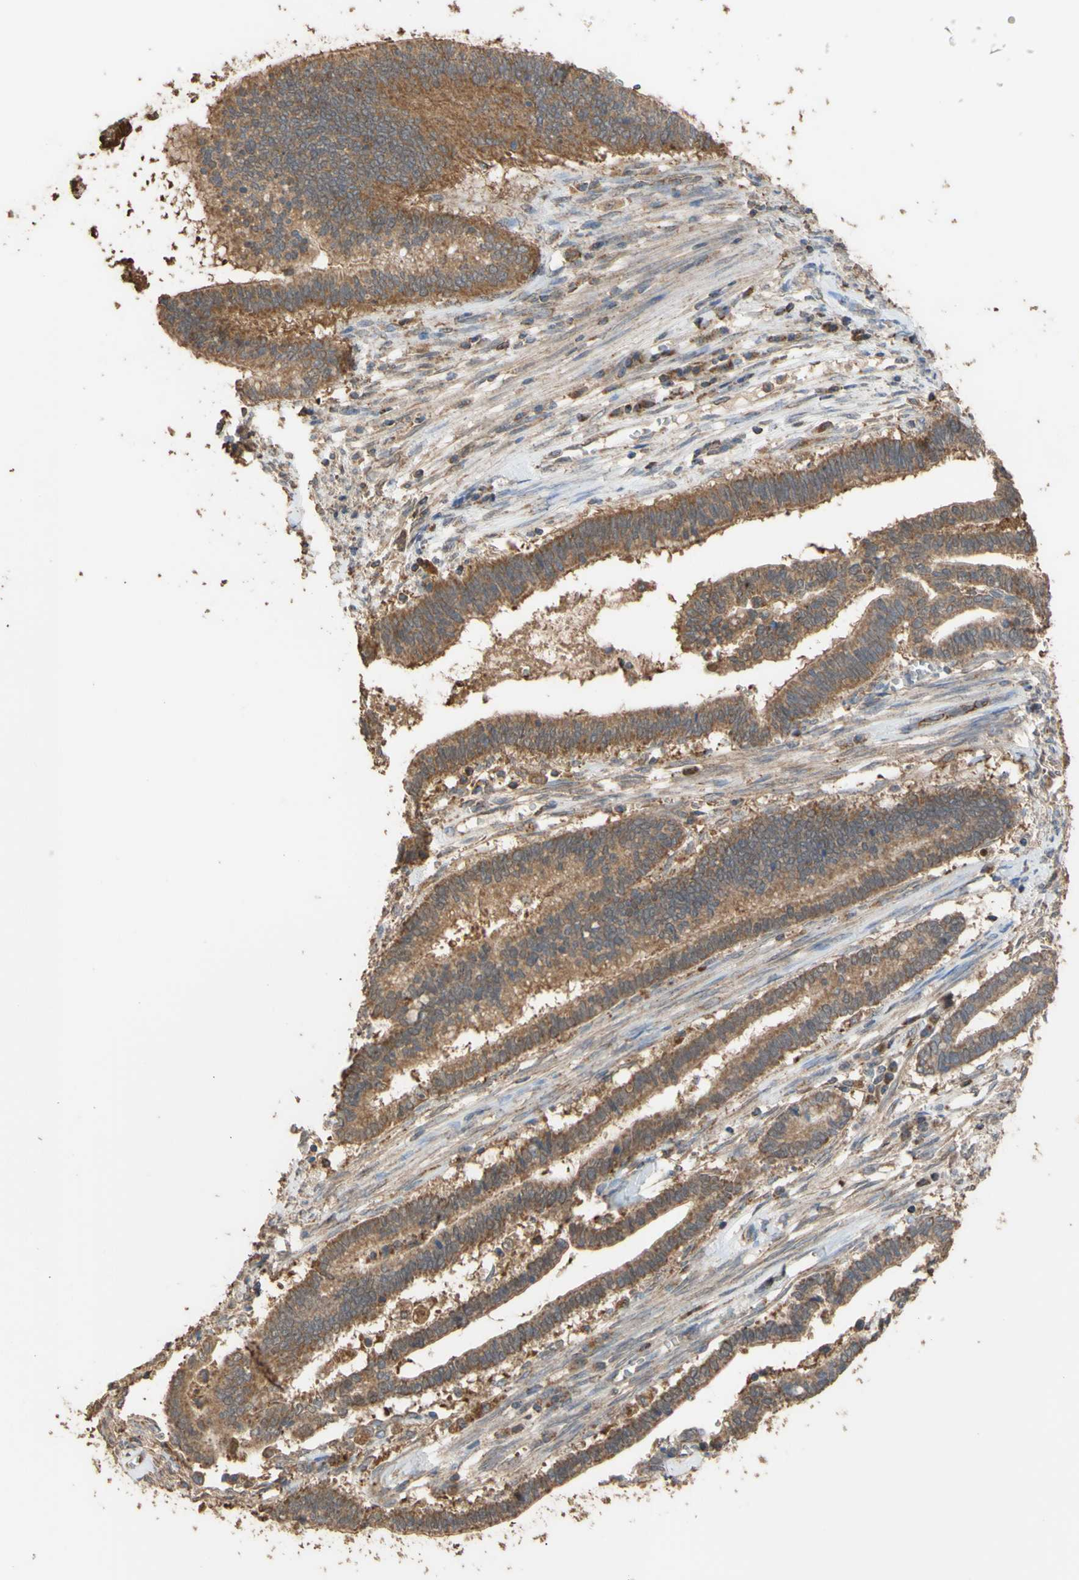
{"staining": {"intensity": "moderate", "quantity": ">75%", "location": "cytoplasmic/membranous"}, "tissue": "cervical cancer", "cell_type": "Tumor cells", "image_type": "cancer", "snomed": [{"axis": "morphology", "description": "Adenocarcinoma, NOS"}, {"axis": "topography", "description": "Cervix"}], "caption": "Immunohistochemistry (IHC) photomicrograph of human cervical adenocarcinoma stained for a protein (brown), which shows medium levels of moderate cytoplasmic/membranous positivity in approximately >75% of tumor cells.", "gene": "ALDH9A1", "patient": {"sex": "female", "age": 44}}